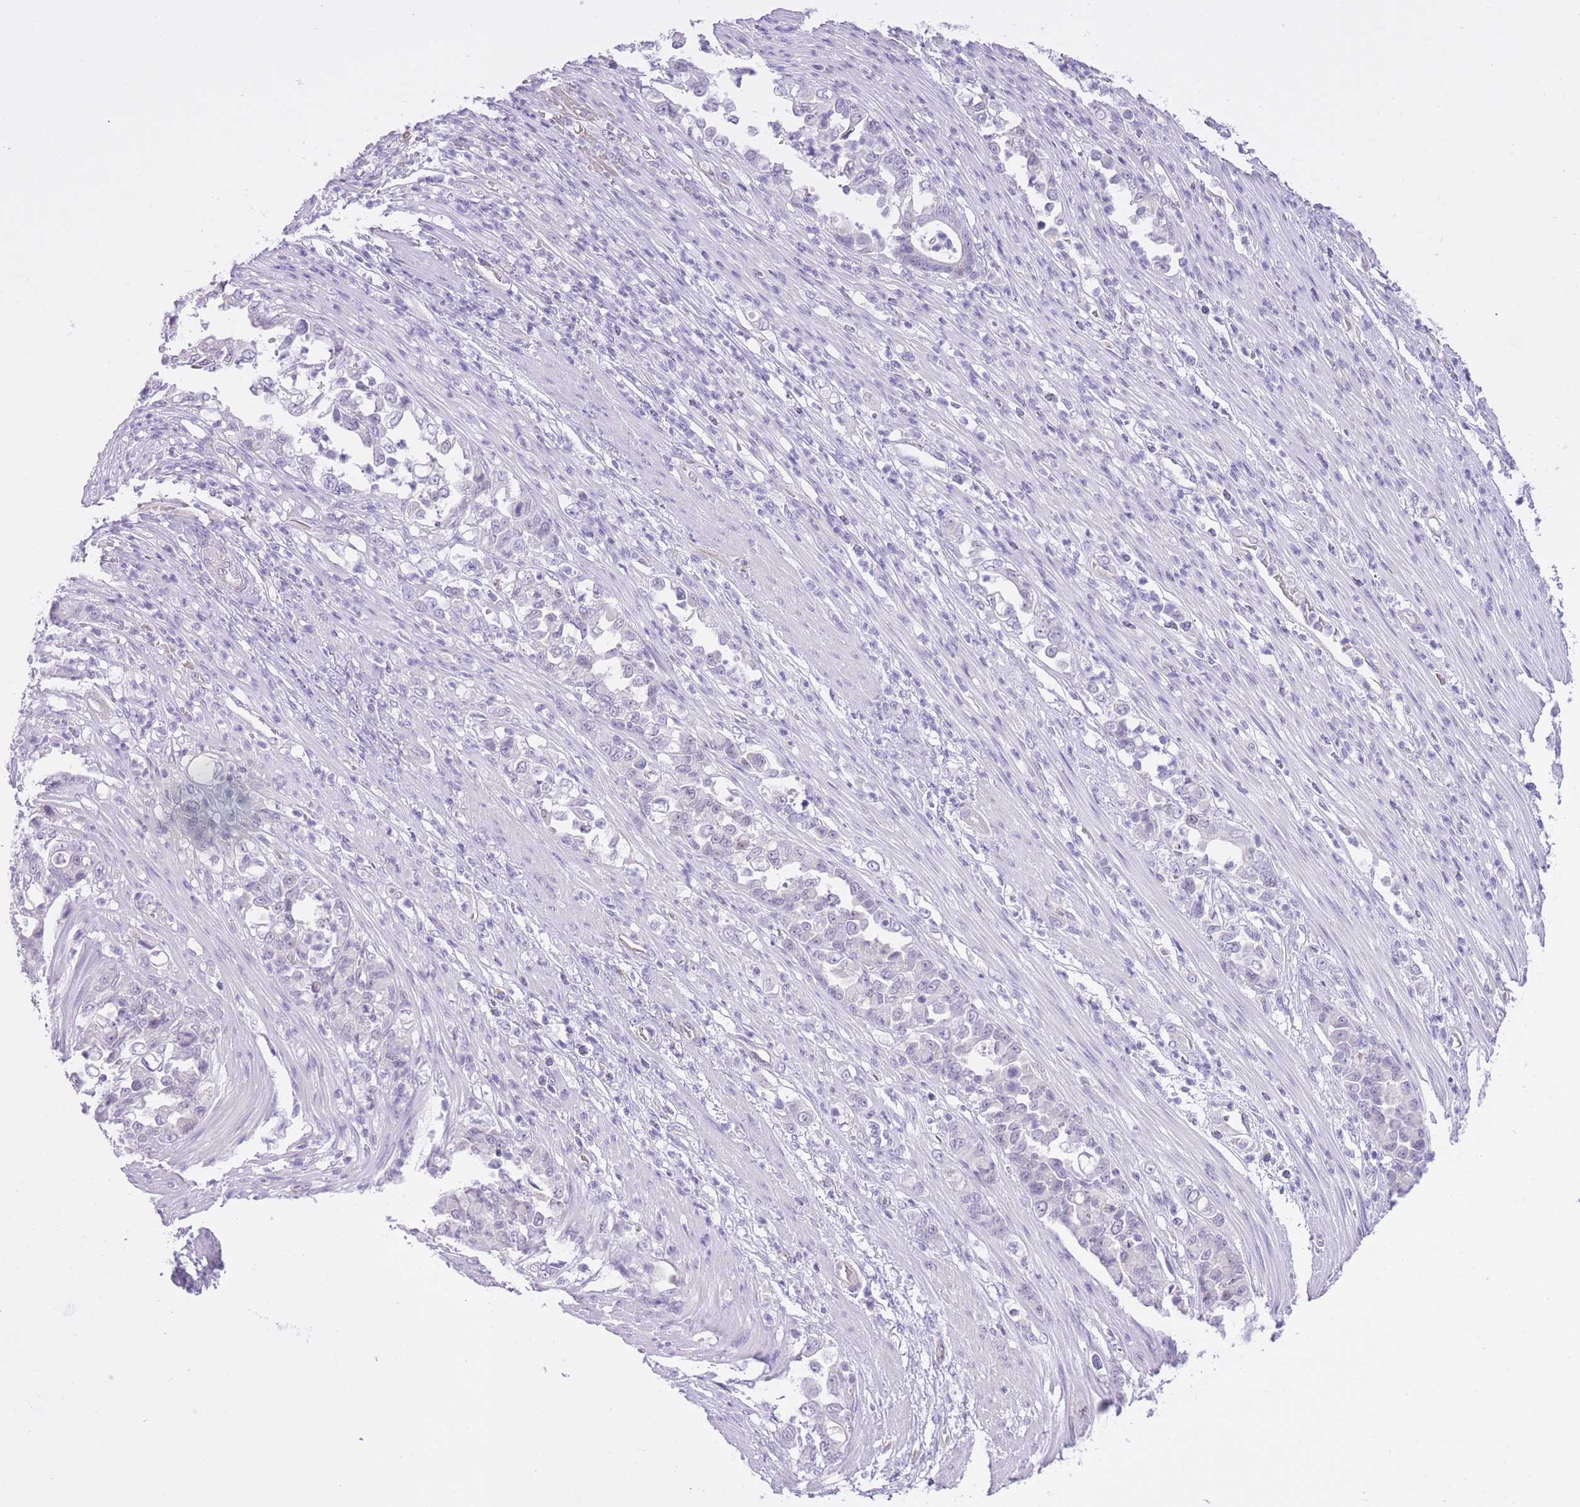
{"staining": {"intensity": "negative", "quantity": "none", "location": "none"}, "tissue": "stomach cancer", "cell_type": "Tumor cells", "image_type": "cancer", "snomed": [{"axis": "morphology", "description": "Normal tissue, NOS"}, {"axis": "morphology", "description": "Adenocarcinoma, NOS"}, {"axis": "topography", "description": "Stomach"}], "caption": "An immunohistochemistry (IHC) histopathology image of adenocarcinoma (stomach) is shown. There is no staining in tumor cells of adenocarcinoma (stomach). (Stains: DAB (3,3'-diaminobenzidine) immunohistochemistry (IHC) with hematoxylin counter stain, Microscopy: brightfield microscopy at high magnification).", "gene": "MEIOSIN", "patient": {"sex": "female", "age": 79}}